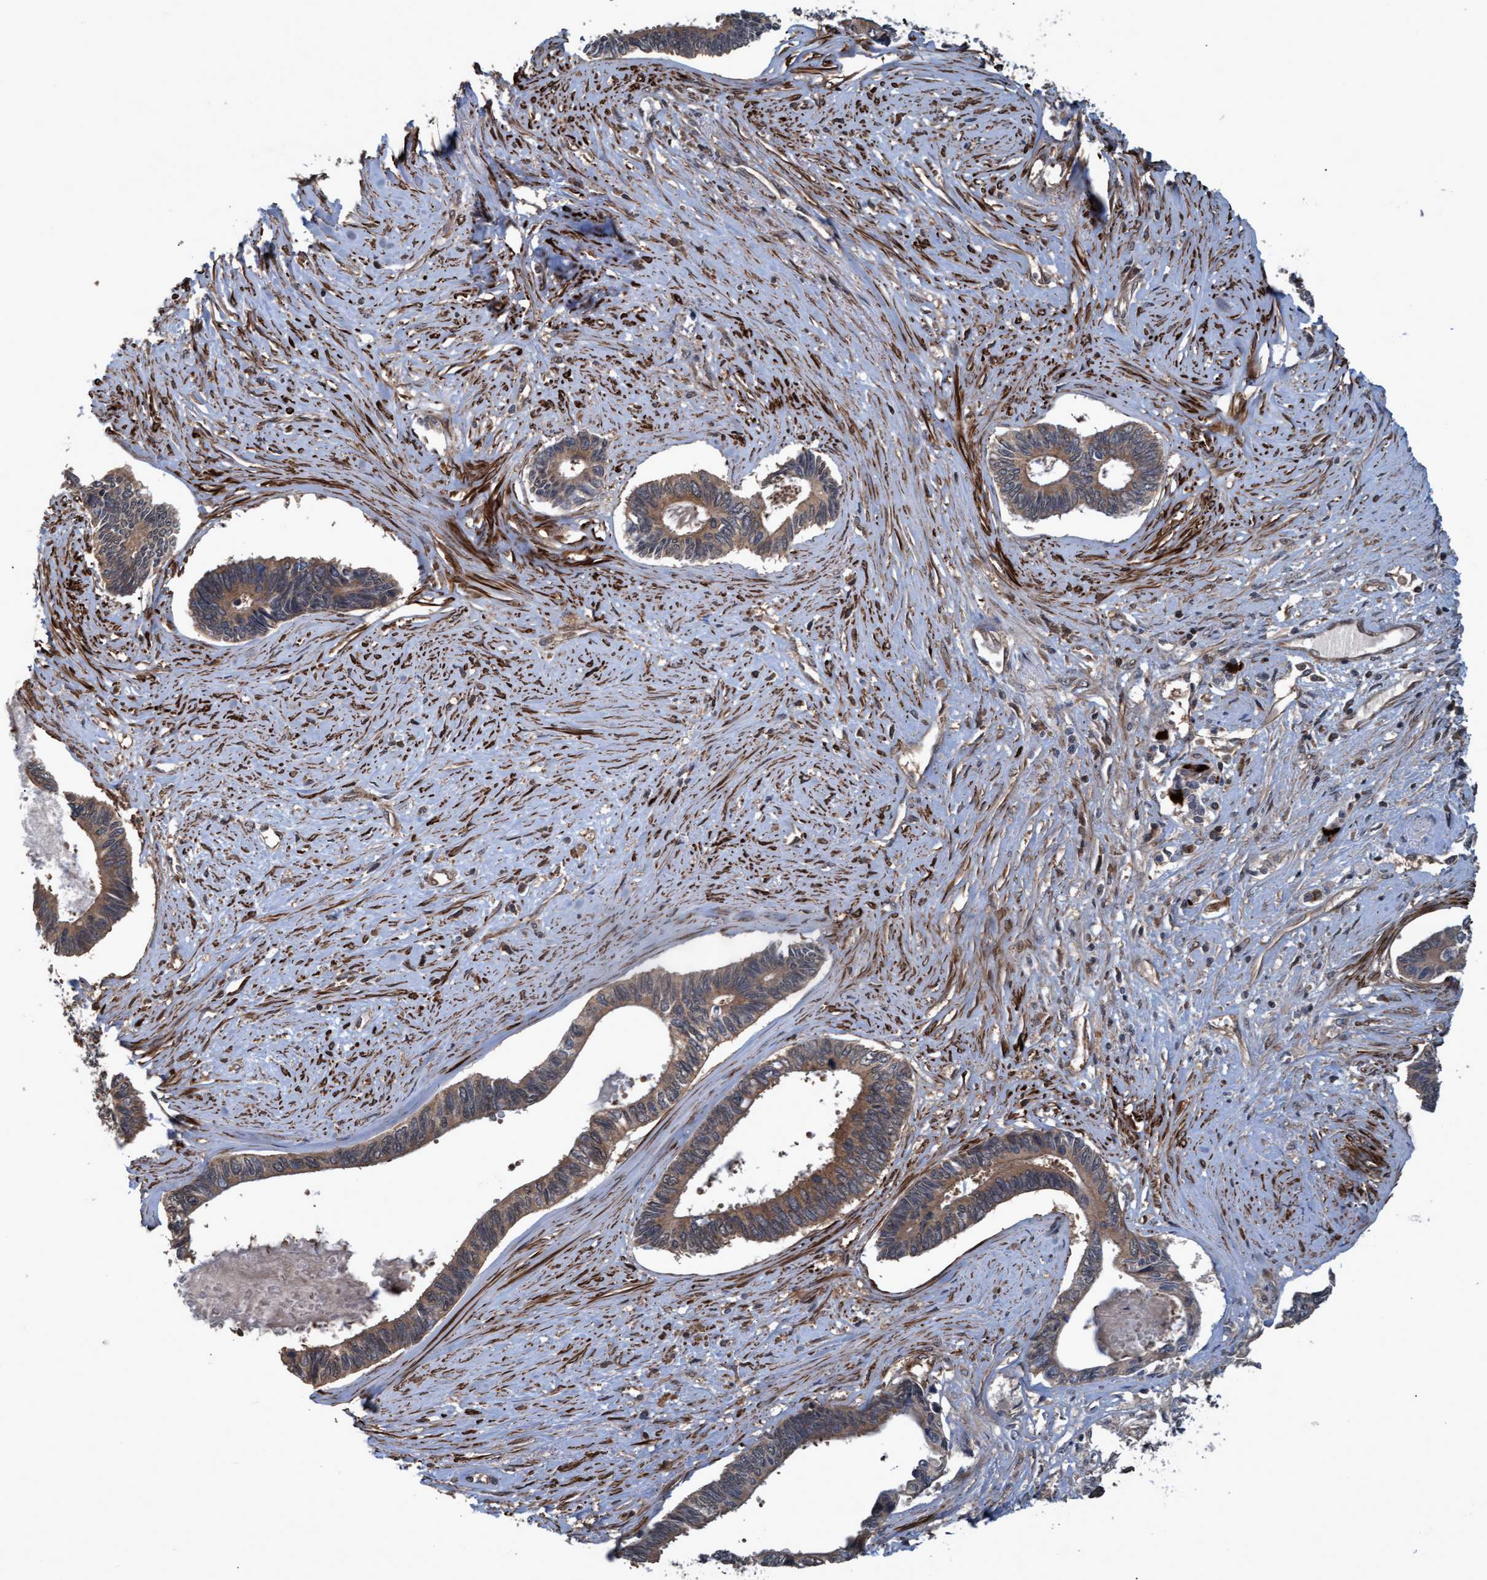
{"staining": {"intensity": "moderate", "quantity": ">75%", "location": "cytoplasmic/membranous"}, "tissue": "pancreatic cancer", "cell_type": "Tumor cells", "image_type": "cancer", "snomed": [{"axis": "morphology", "description": "Adenocarcinoma, NOS"}, {"axis": "topography", "description": "Pancreas"}], "caption": "A micrograph of human adenocarcinoma (pancreatic) stained for a protein displays moderate cytoplasmic/membranous brown staining in tumor cells. The protein of interest is shown in brown color, while the nuclei are stained blue.", "gene": "GGT6", "patient": {"sex": "female", "age": 70}}